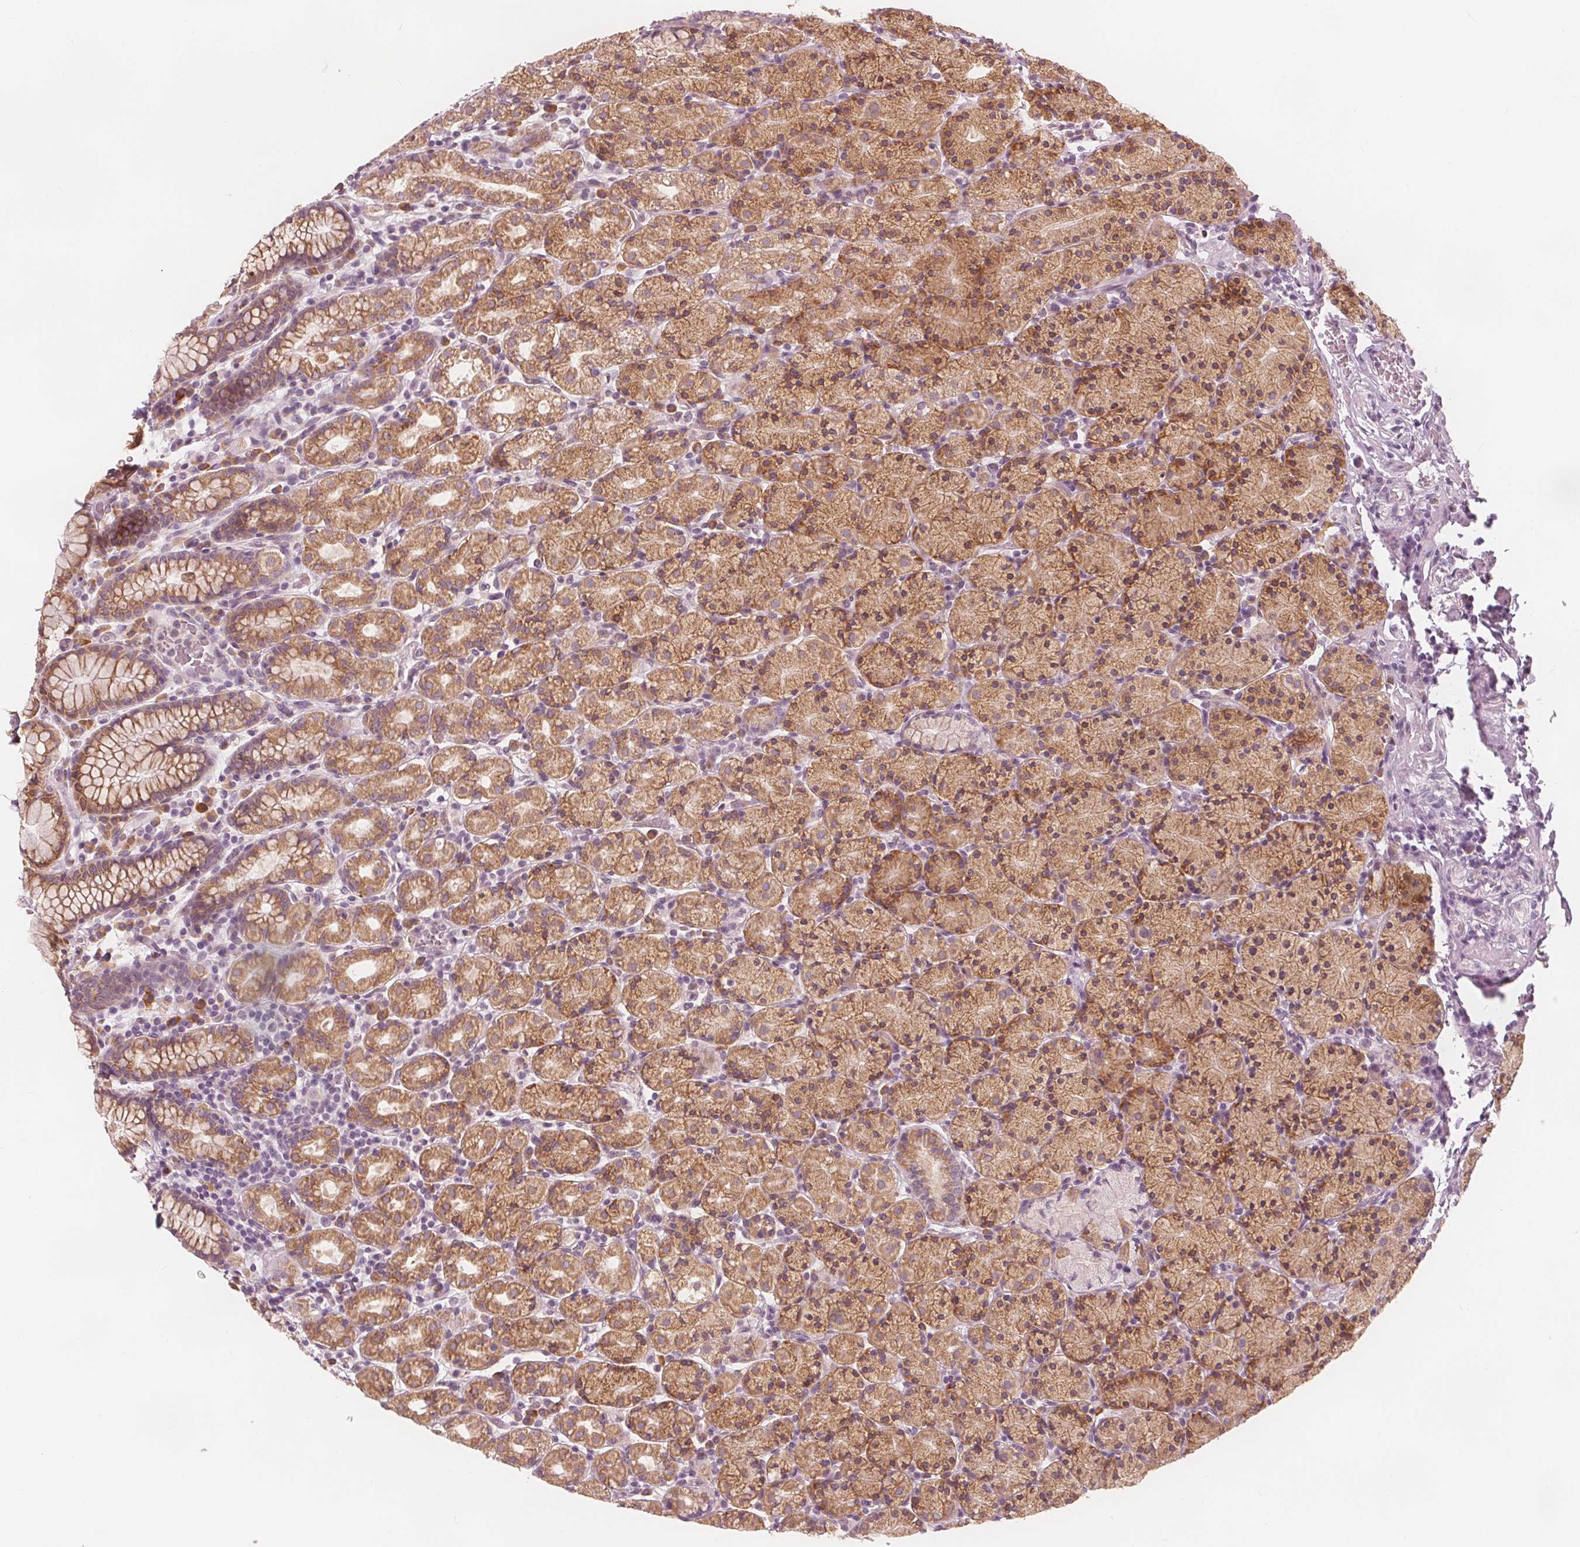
{"staining": {"intensity": "moderate", "quantity": "25%-75%", "location": "cytoplasmic/membranous"}, "tissue": "stomach", "cell_type": "Glandular cells", "image_type": "normal", "snomed": [{"axis": "morphology", "description": "Normal tissue, NOS"}, {"axis": "topography", "description": "Stomach, upper"}, {"axis": "topography", "description": "Stomach"}], "caption": "A brown stain highlights moderate cytoplasmic/membranous expression of a protein in glandular cells of benign stomach.", "gene": "BRSK1", "patient": {"sex": "male", "age": 62}}